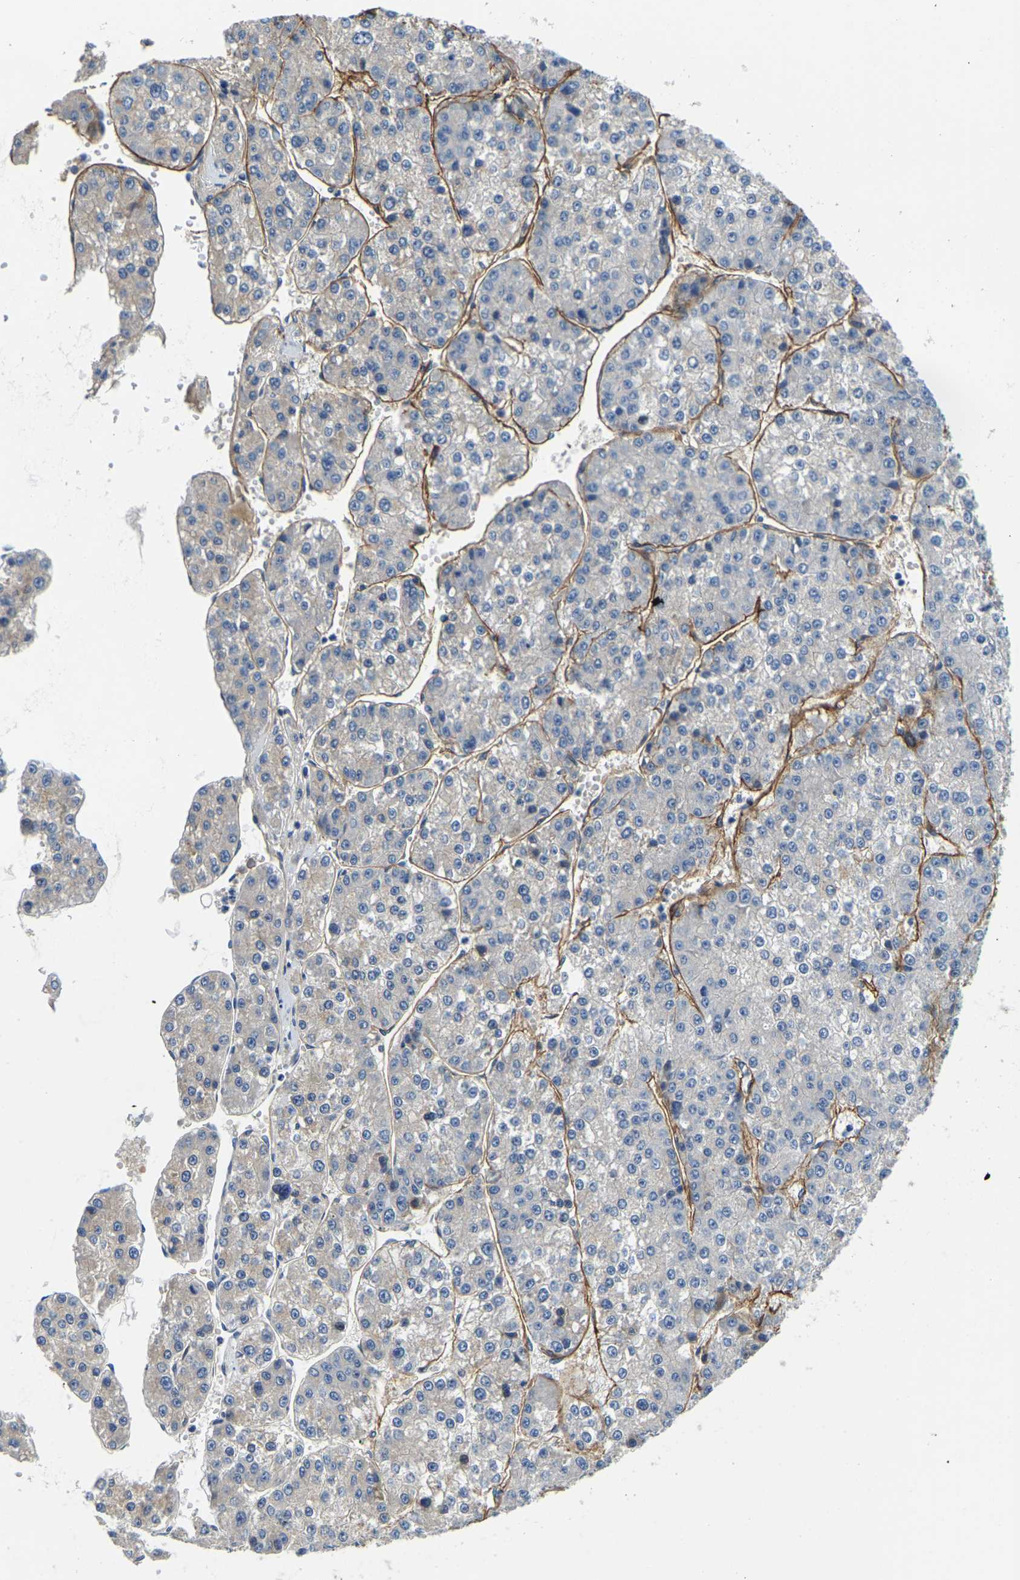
{"staining": {"intensity": "negative", "quantity": "none", "location": "none"}, "tissue": "liver cancer", "cell_type": "Tumor cells", "image_type": "cancer", "snomed": [{"axis": "morphology", "description": "Carcinoma, Hepatocellular, NOS"}, {"axis": "topography", "description": "Liver"}], "caption": "The histopathology image shows no significant positivity in tumor cells of hepatocellular carcinoma (liver).", "gene": "LIAS", "patient": {"sex": "female", "age": 73}}